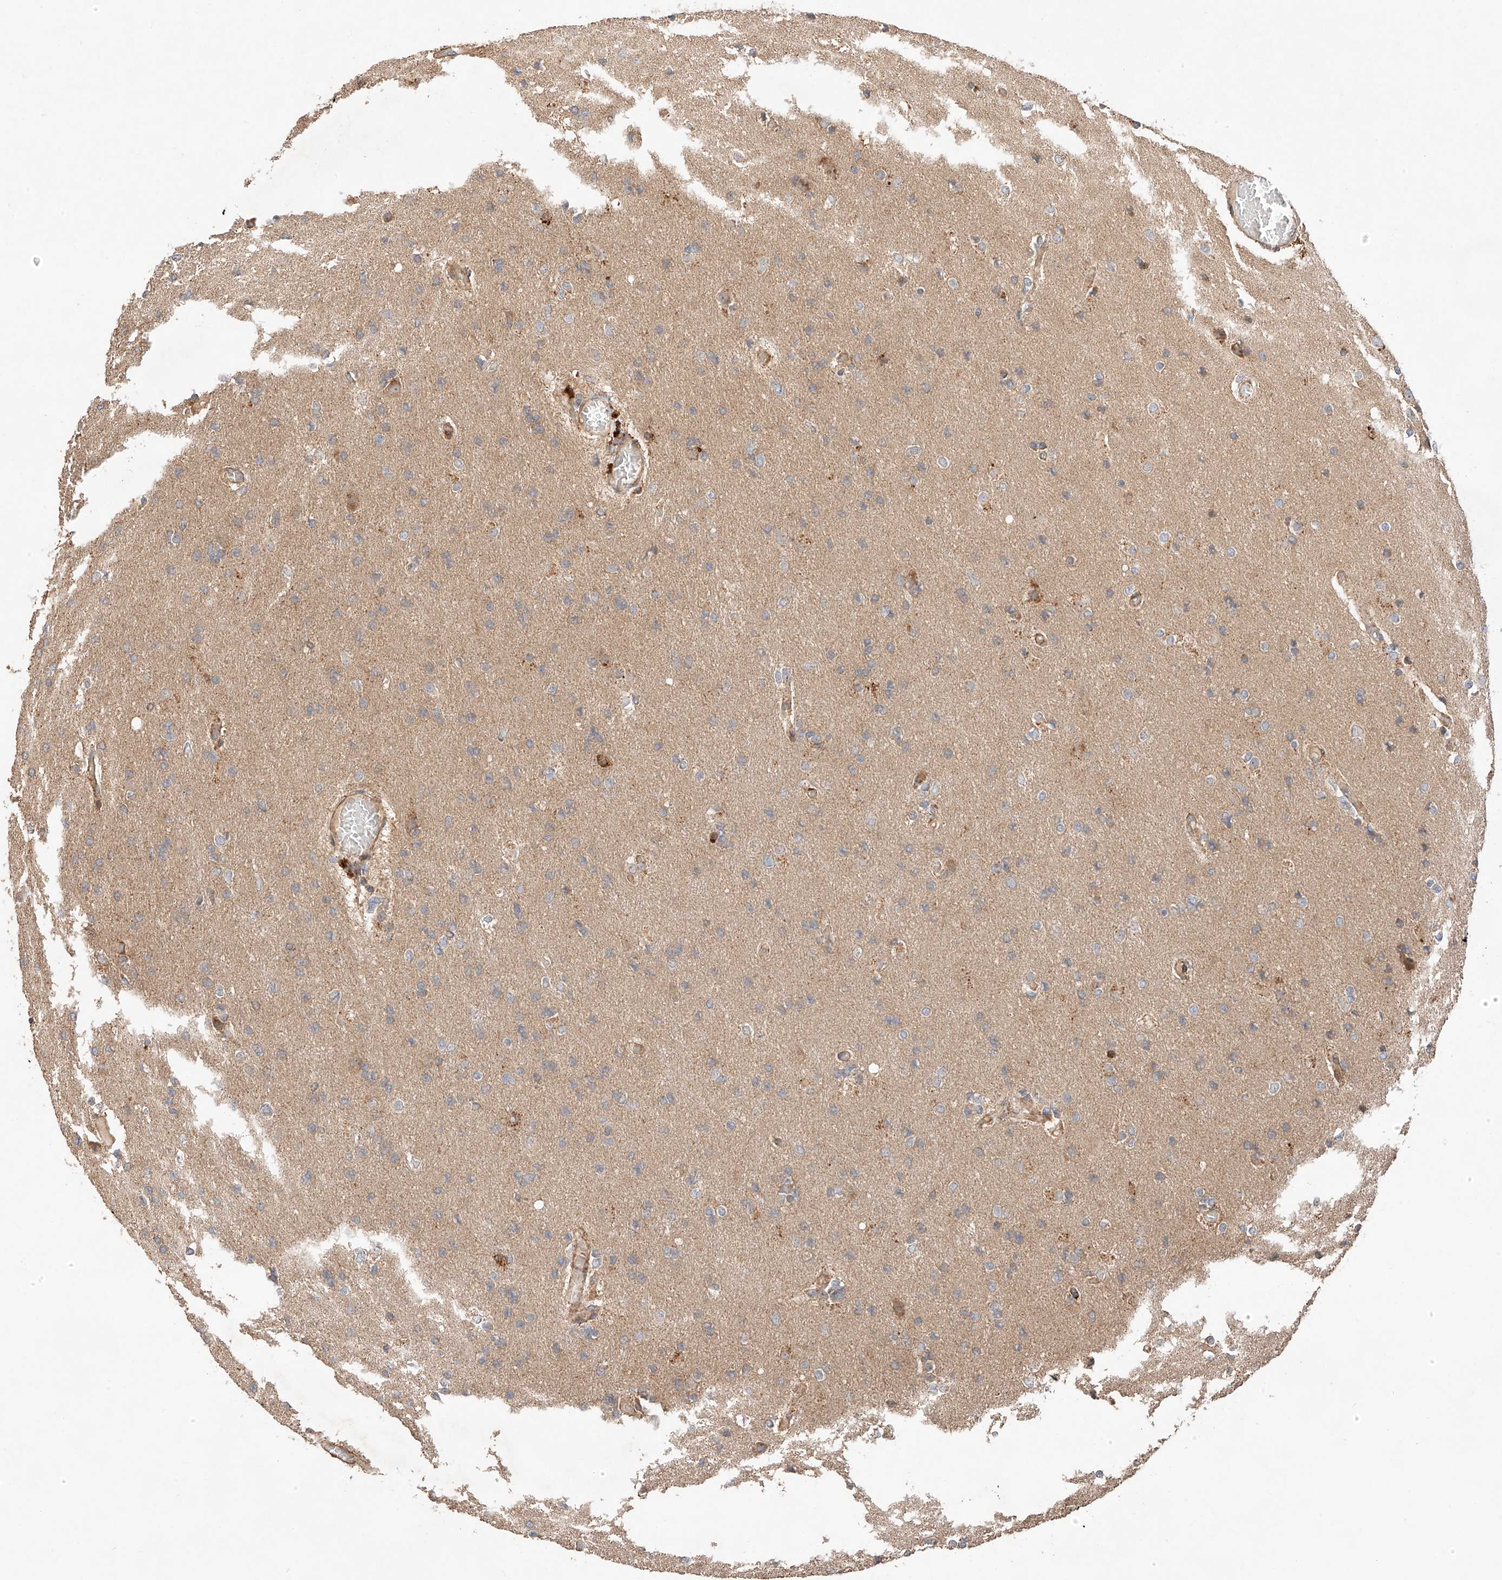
{"staining": {"intensity": "negative", "quantity": "none", "location": "none"}, "tissue": "glioma", "cell_type": "Tumor cells", "image_type": "cancer", "snomed": [{"axis": "morphology", "description": "Glioma, malignant, High grade"}, {"axis": "topography", "description": "Cerebral cortex"}], "caption": "DAB (3,3'-diaminobenzidine) immunohistochemical staining of human high-grade glioma (malignant) reveals no significant staining in tumor cells. (Brightfield microscopy of DAB immunohistochemistry (IHC) at high magnification).", "gene": "ZNF84", "patient": {"sex": "female", "age": 36}}